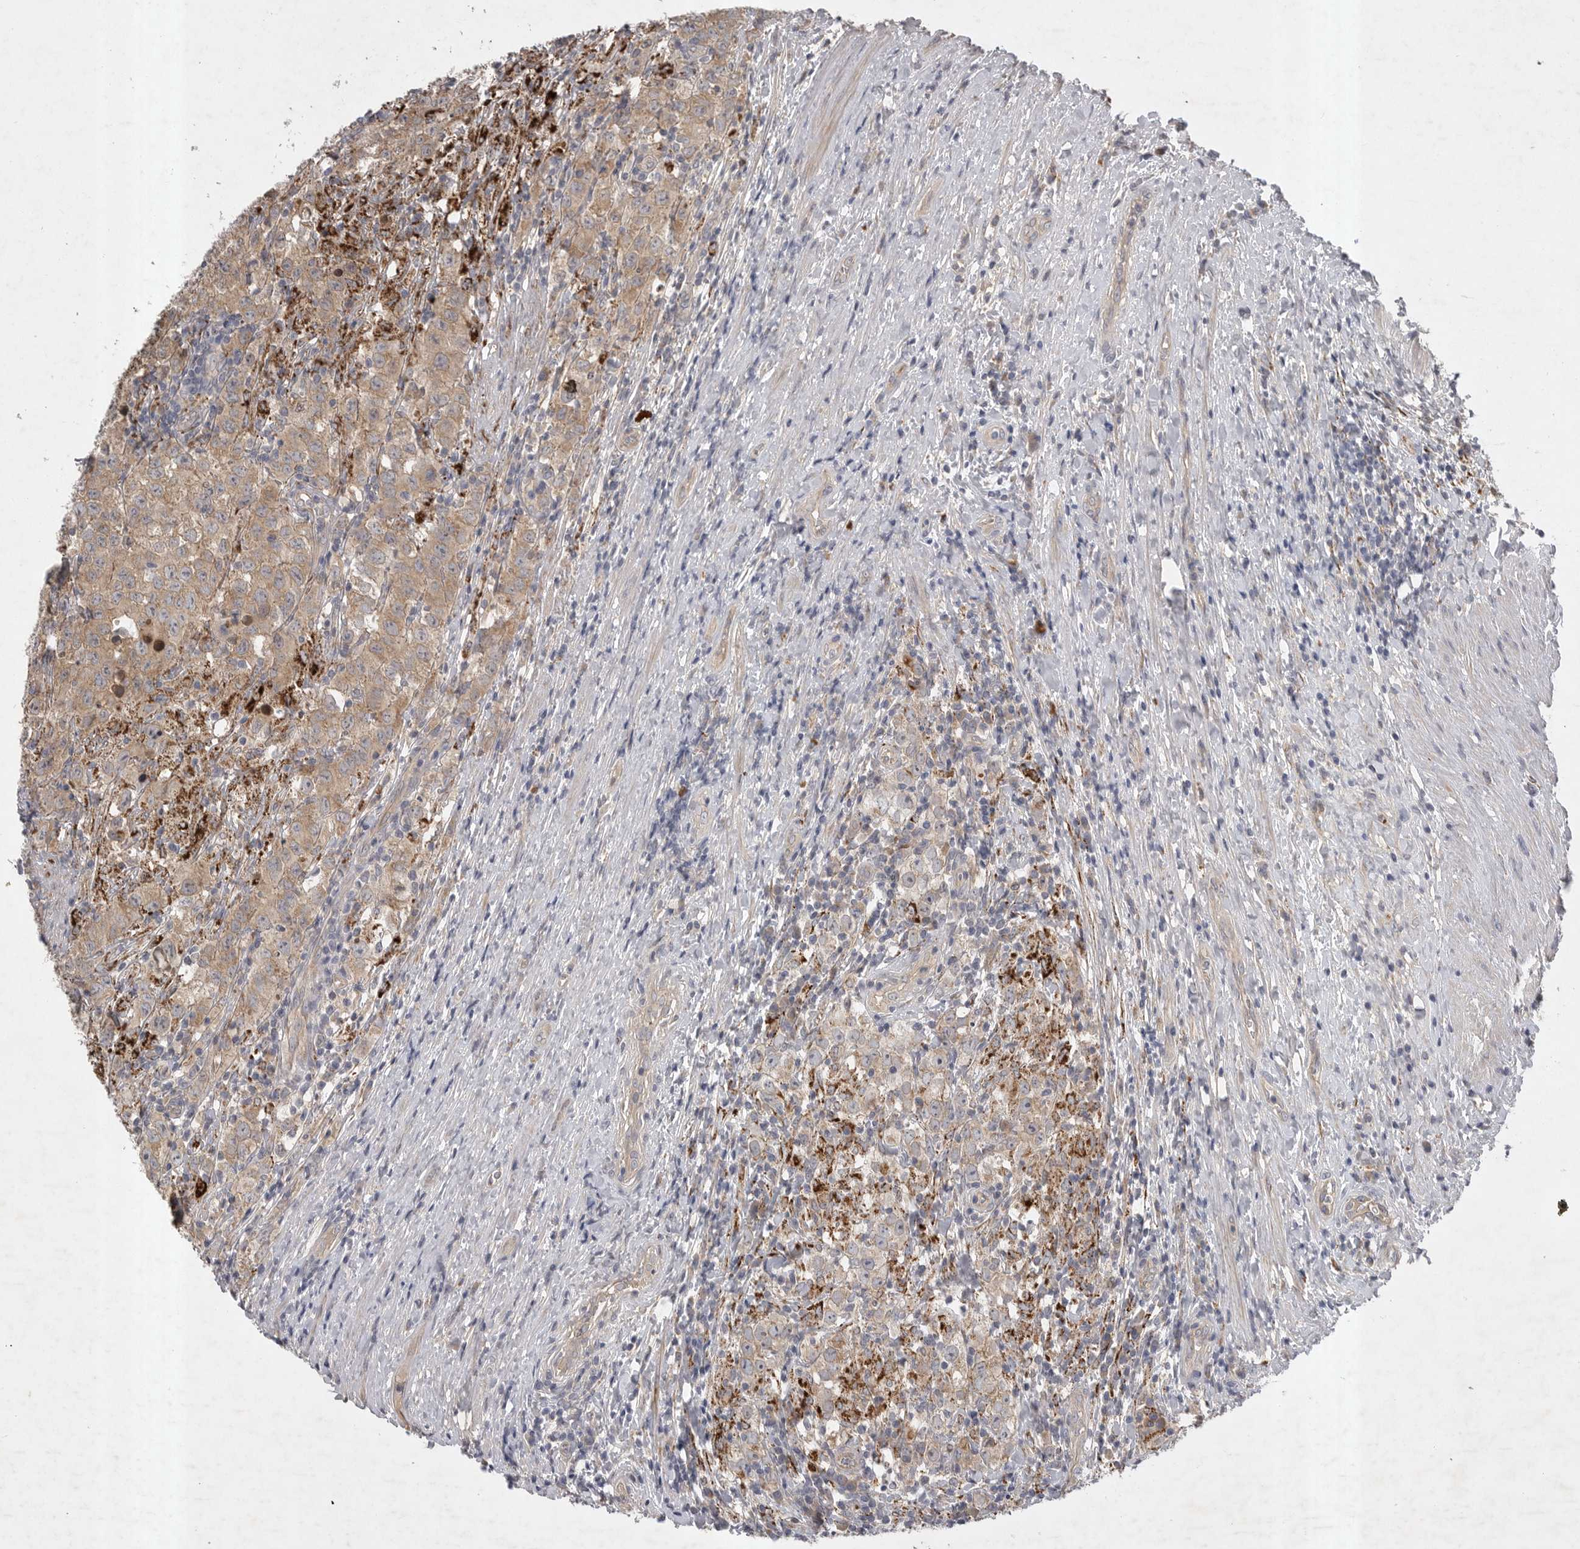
{"staining": {"intensity": "moderate", "quantity": ">75%", "location": "cytoplasmic/membranous"}, "tissue": "testis cancer", "cell_type": "Tumor cells", "image_type": "cancer", "snomed": [{"axis": "morphology", "description": "Seminoma, NOS"}, {"axis": "morphology", "description": "Carcinoma, Embryonal, NOS"}, {"axis": "topography", "description": "Testis"}], "caption": "Immunohistochemistry micrograph of neoplastic tissue: human testis seminoma stained using immunohistochemistry demonstrates medium levels of moderate protein expression localized specifically in the cytoplasmic/membranous of tumor cells, appearing as a cytoplasmic/membranous brown color.", "gene": "DHDDS", "patient": {"sex": "male", "age": 43}}